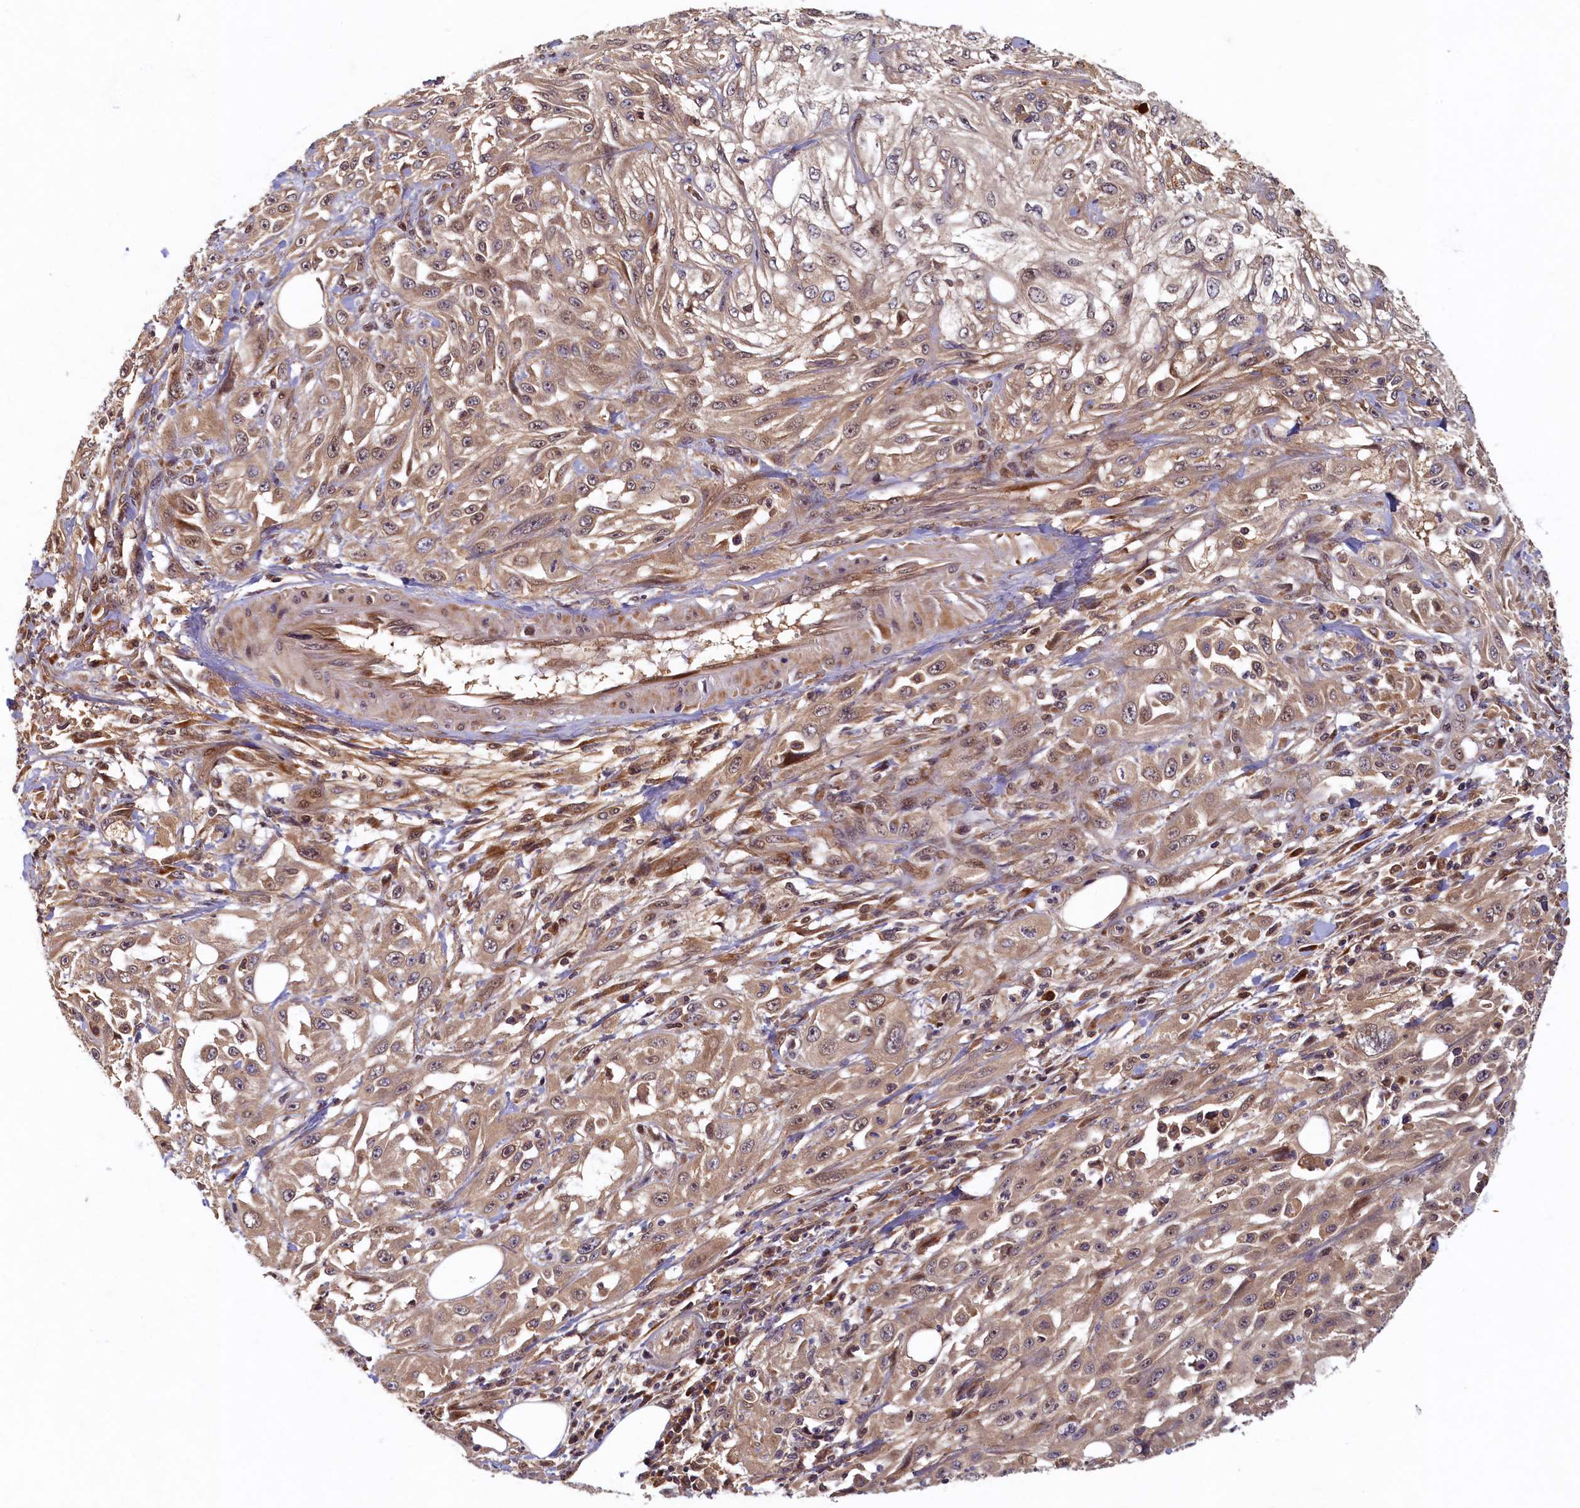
{"staining": {"intensity": "weak", "quantity": ">75%", "location": "cytoplasmic/membranous"}, "tissue": "skin cancer", "cell_type": "Tumor cells", "image_type": "cancer", "snomed": [{"axis": "morphology", "description": "Squamous cell carcinoma, NOS"}, {"axis": "morphology", "description": "Squamous cell carcinoma, metastatic, NOS"}, {"axis": "topography", "description": "Skin"}, {"axis": "topography", "description": "Lymph node"}], "caption": "An immunohistochemistry (IHC) micrograph of neoplastic tissue is shown. Protein staining in brown labels weak cytoplasmic/membranous positivity in metastatic squamous cell carcinoma (skin) within tumor cells.", "gene": "LCMT2", "patient": {"sex": "male", "age": 75}}